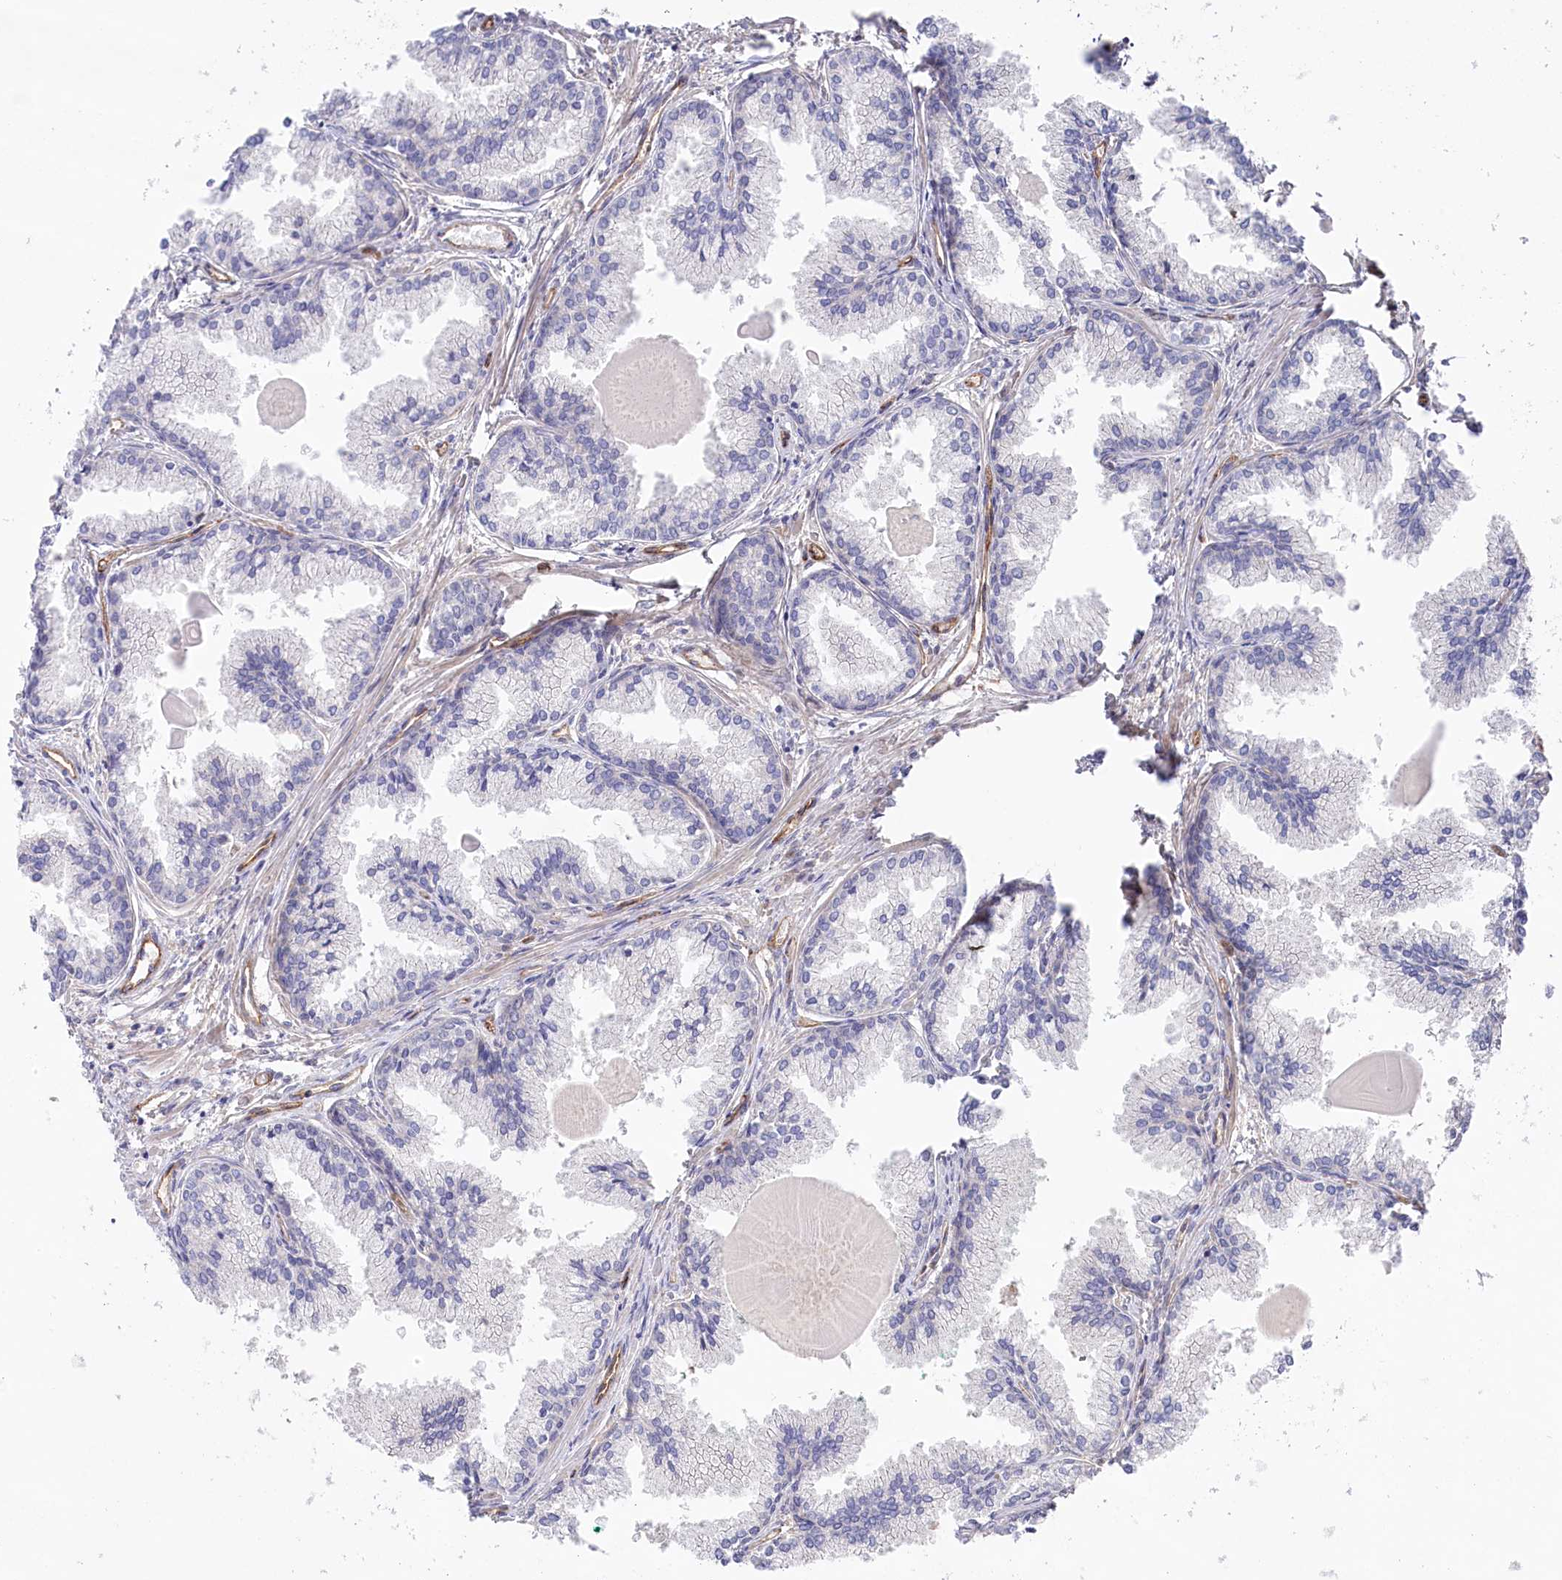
{"staining": {"intensity": "negative", "quantity": "none", "location": "none"}, "tissue": "prostate cancer", "cell_type": "Tumor cells", "image_type": "cancer", "snomed": [{"axis": "morphology", "description": "Adenocarcinoma, High grade"}, {"axis": "topography", "description": "Prostate"}], "caption": "A high-resolution histopathology image shows immunohistochemistry staining of prostate cancer (adenocarcinoma (high-grade)), which demonstrates no significant expression in tumor cells.", "gene": "MTPAP", "patient": {"sex": "male", "age": 68}}